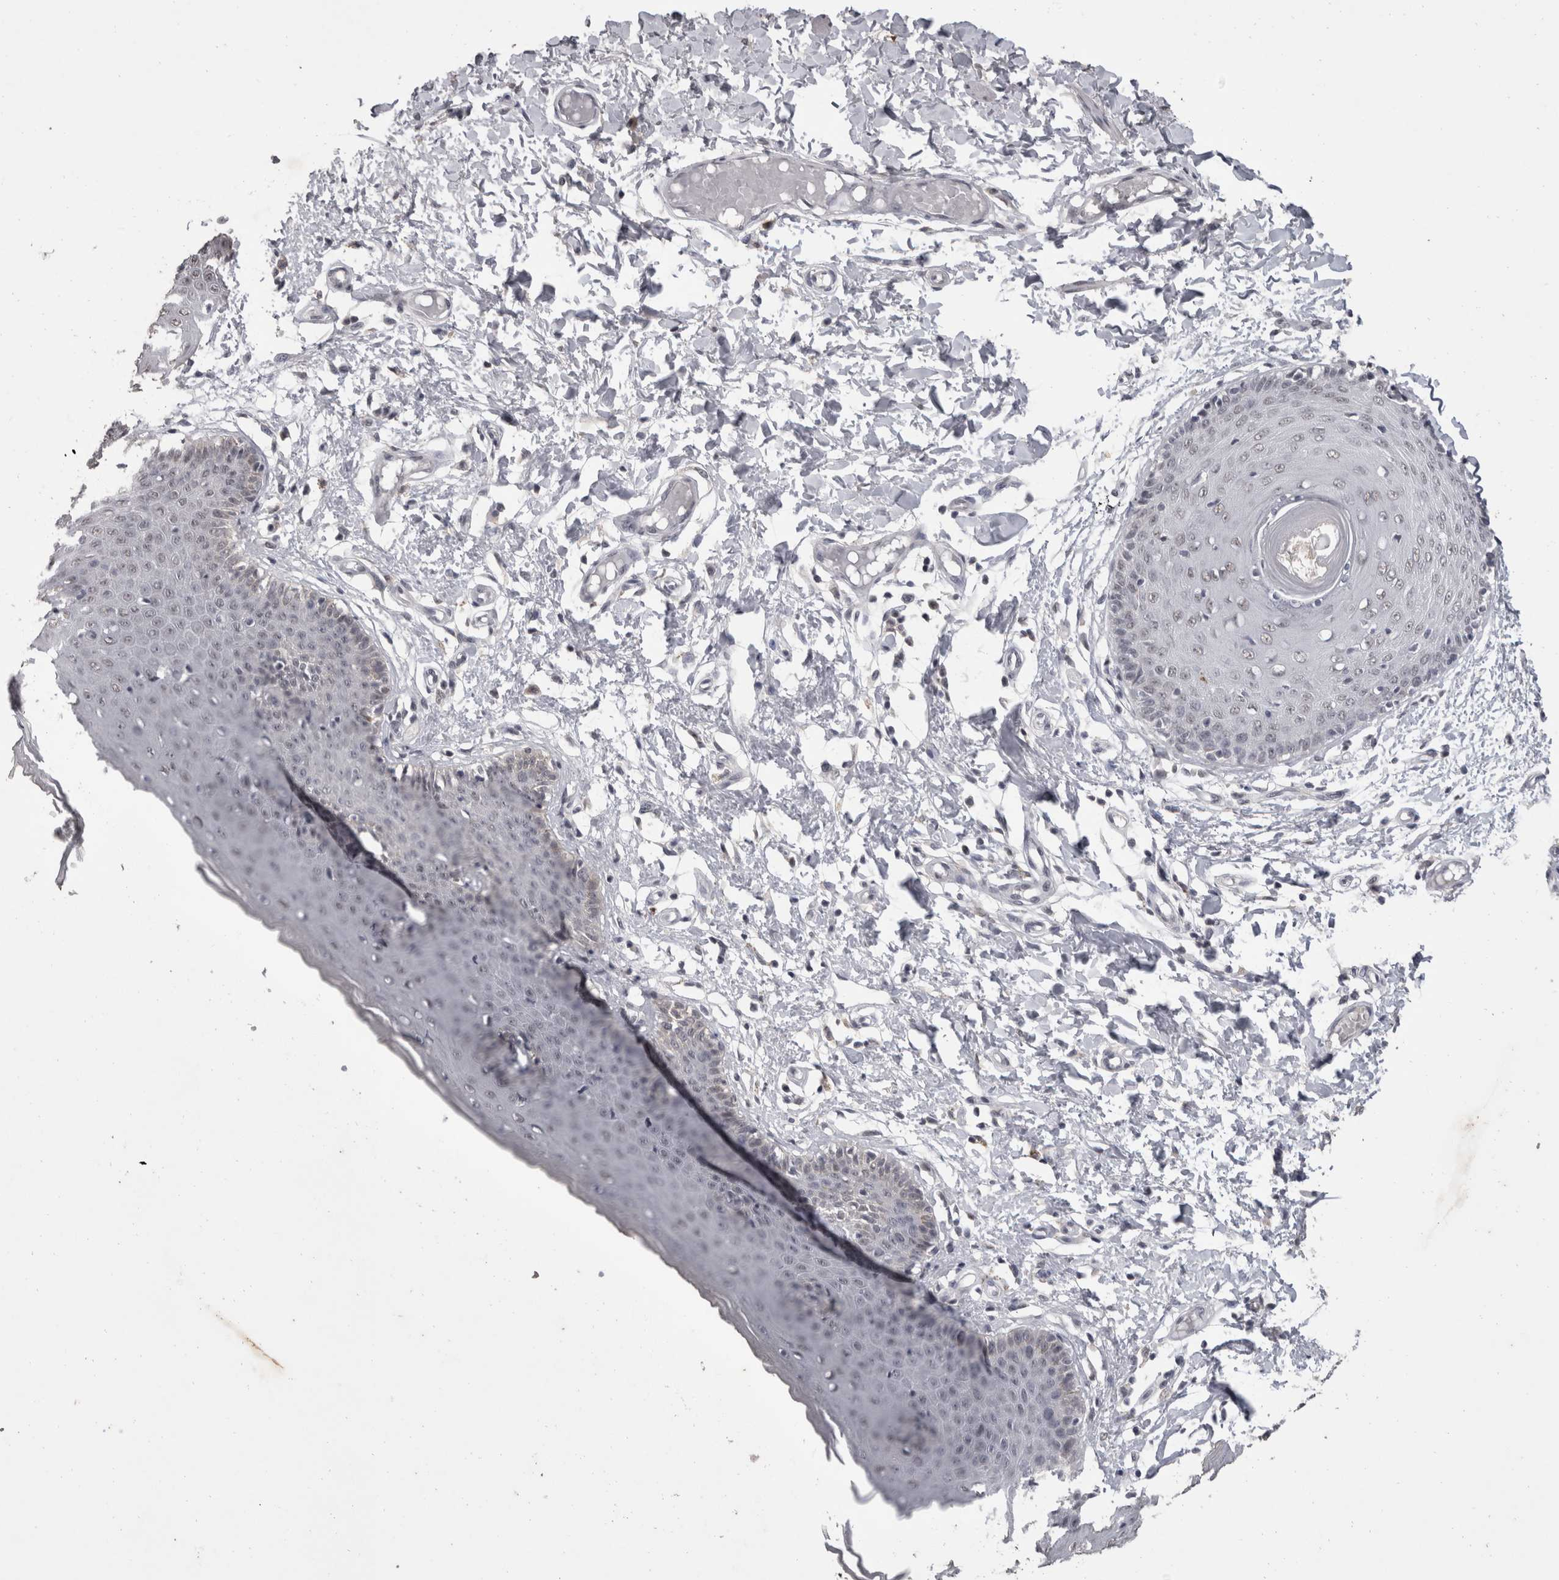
{"staining": {"intensity": "moderate", "quantity": "25%-75%", "location": "nuclear"}, "tissue": "skin", "cell_type": "Epidermal cells", "image_type": "normal", "snomed": [{"axis": "morphology", "description": "Normal tissue, NOS"}, {"axis": "topography", "description": "Vulva"}], "caption": "Approximately 25%-75% of epidermal cells in unremarkable skin exhibit moderate nuclear protein positivity as visualized by brown immunohistochemical staining.", "gene": "DDX17", "patient": {"sex": "female", "age": 66}}